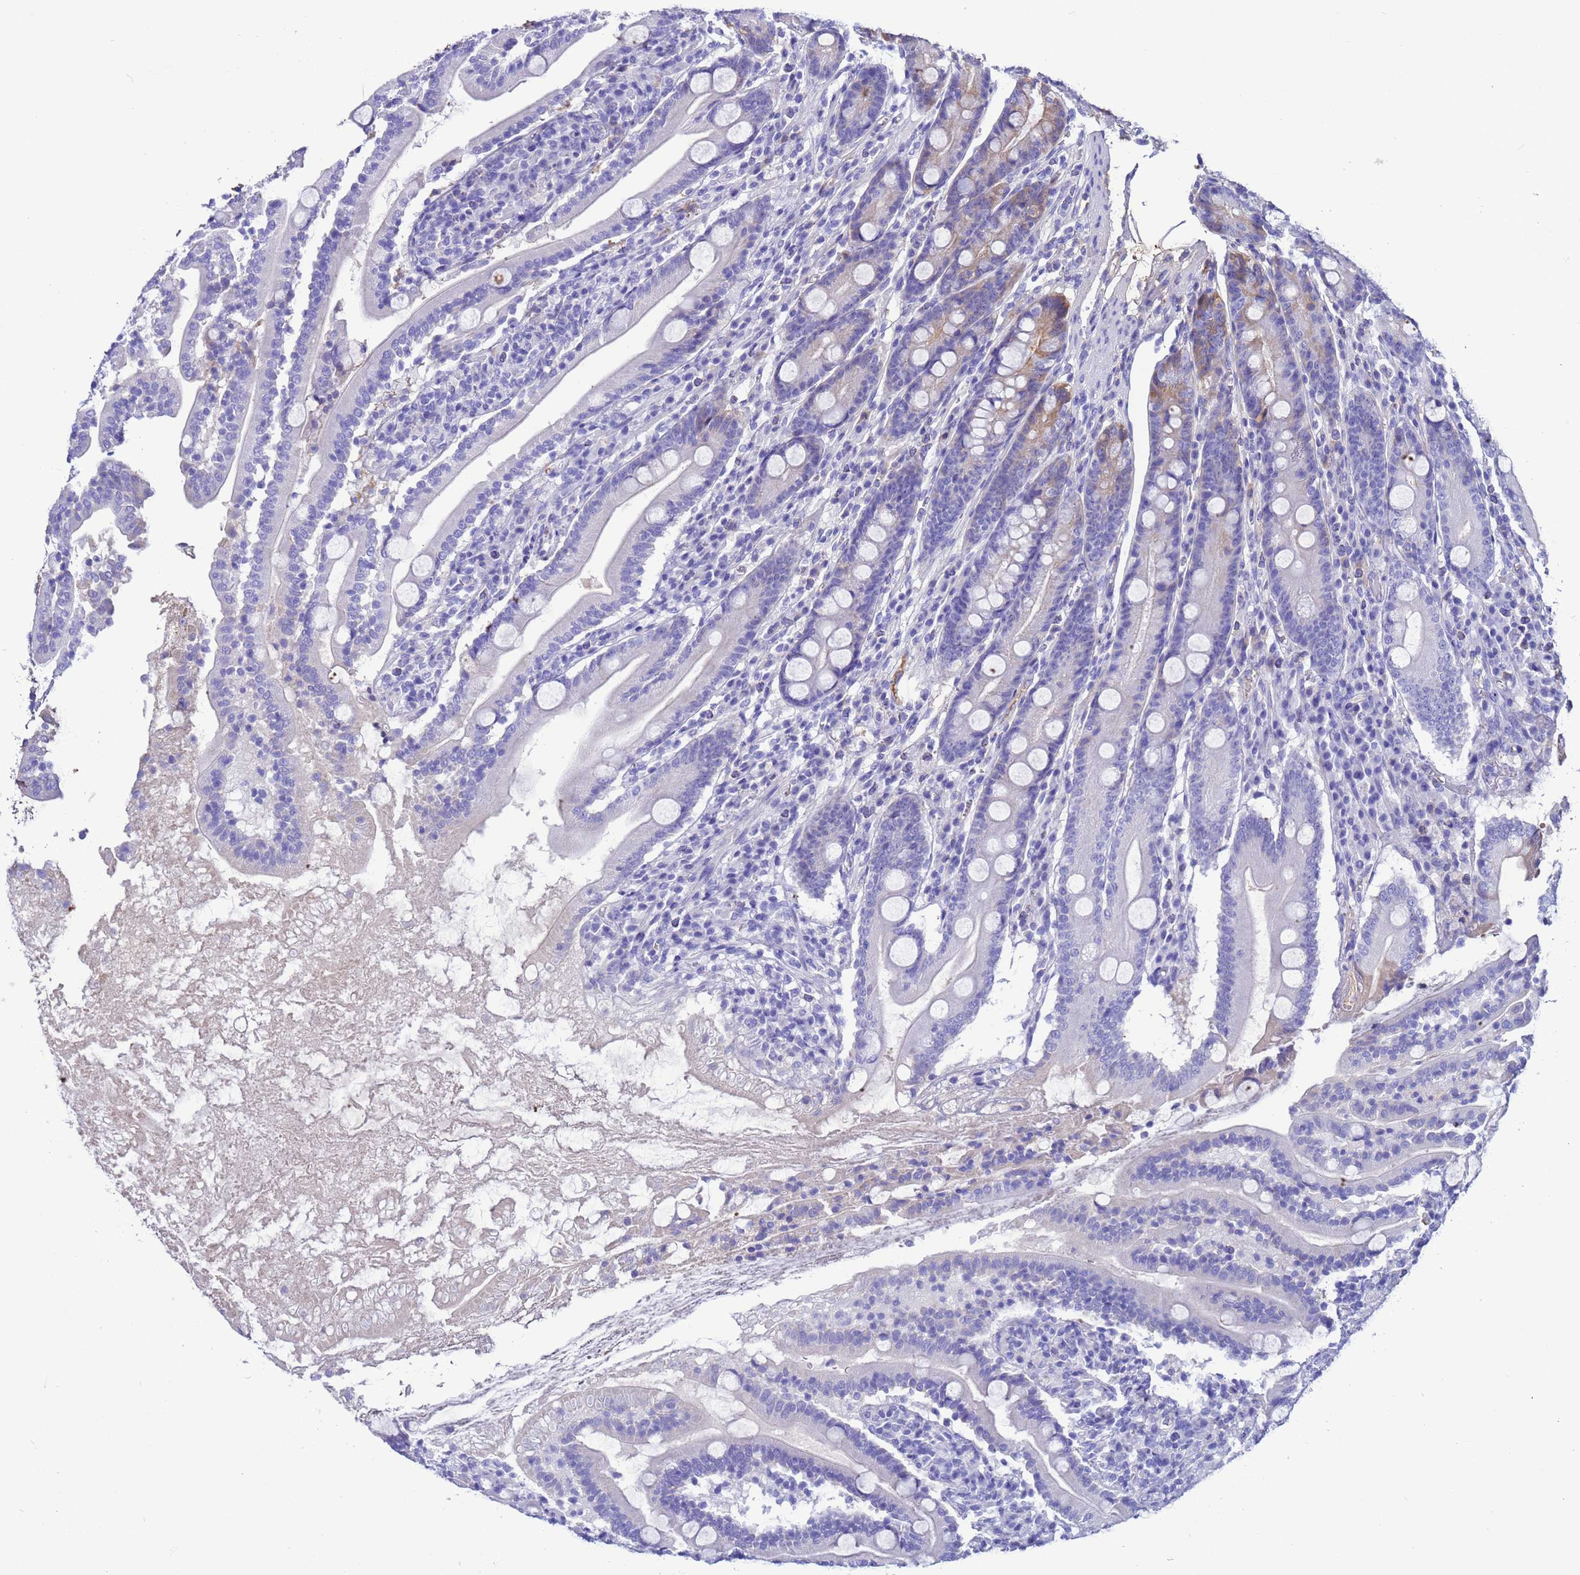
{"staining": {"intensity": "moderate", "quantity": "<25%", "location": "cytoplasmic/membranous"}, "tissue": "duodenum", "cell_type": "Glandular cells", "image_type": "normal", "snomed": [{"axis": "morphology", "description": "Normal tissue, NOS"}, {"axis": "topography", "description": "Duodenum"}], "caption": "Protein staining demonstrates moderate cytoplasmic/membranous positivity in approximately <25% of glandular cells in benign duodenum. (IHC, brightfield microscopy, high magnification).", "gene": "H1", "patient": {"sex": "male", "age": 35}}